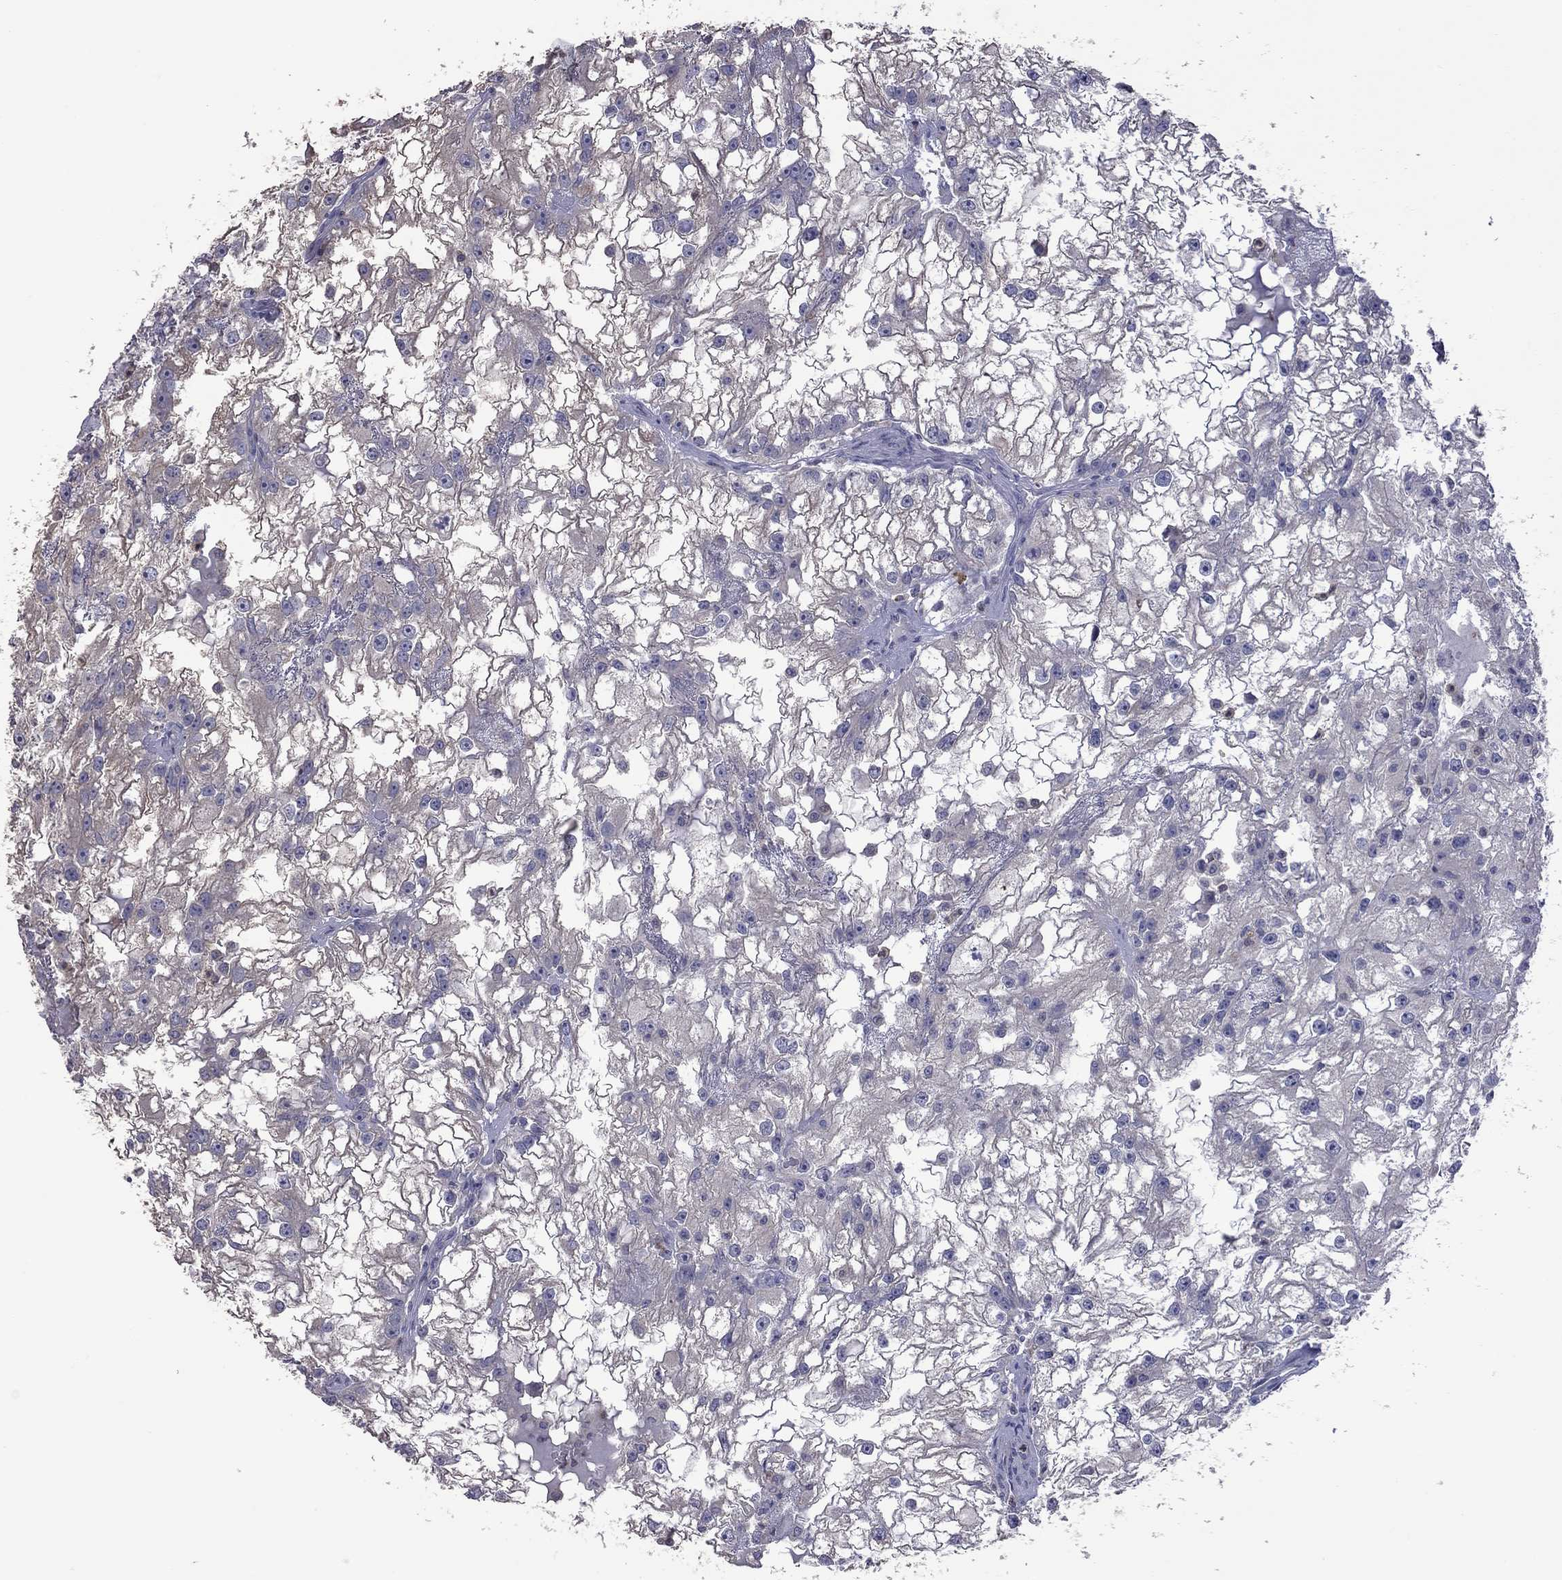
{"staining": {"intensity": "negative", "quantity": "none", "location": "none"}, "tissue": "renal cancer", "cell_type": "Tumor cells", "image_type": "cancer", "snomed": [{"axis": "morphology", "description": "Adenocarcinoma, NOS"}, {"axis": "topography", "description": "Kidney"}], "caption": "Histopathology image shows no protein positivity in tumor cells of renal adenocarcinoma tissue.", "gene": "IPCEF1", "patient": {"sex": "male", "age": 59}}